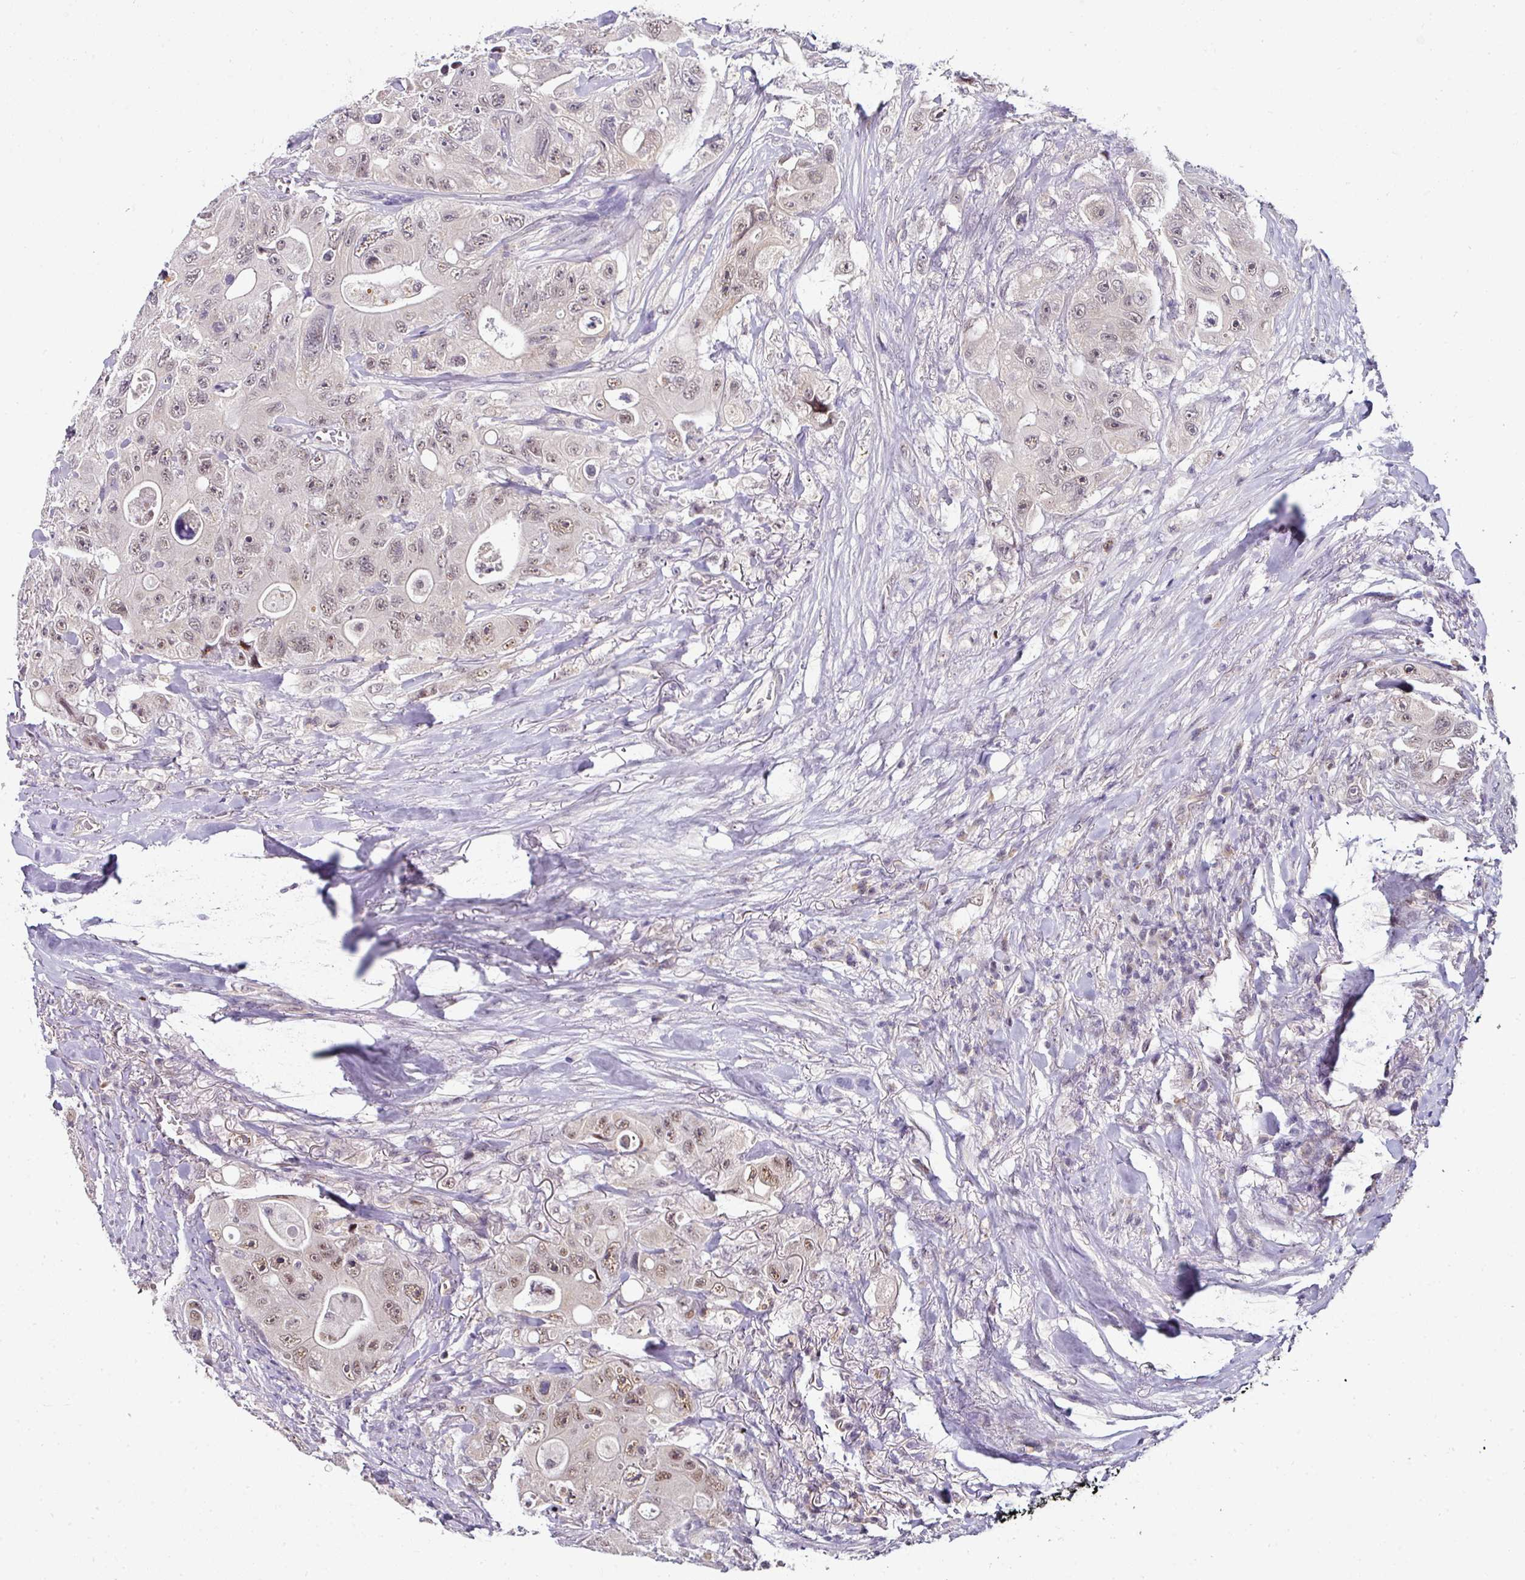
{"staining": {"intensity": "weak", "quantity": "25%-75%", "location": "cytoplasmic/membranous,nuclear"}, "tissue": "colorectal cancer", "cell_type": "Tumor cells", "image_type": "cancer", "snomed": [{"axis": "morphology", "description": "Adenocarcinoma, NOS"}, {"axis": "topography", "description": "Colon"}], "caption": "A brown stain highlights weak cytoplasmic/membranous and nuclear positivity of a protein in human colorectal cancer tumor cells. (brown staining indicates protein expression, while blue staining denotes nuclei).", "gene": "NAPSA", "patient": {"sex": "female", "age": 46}}